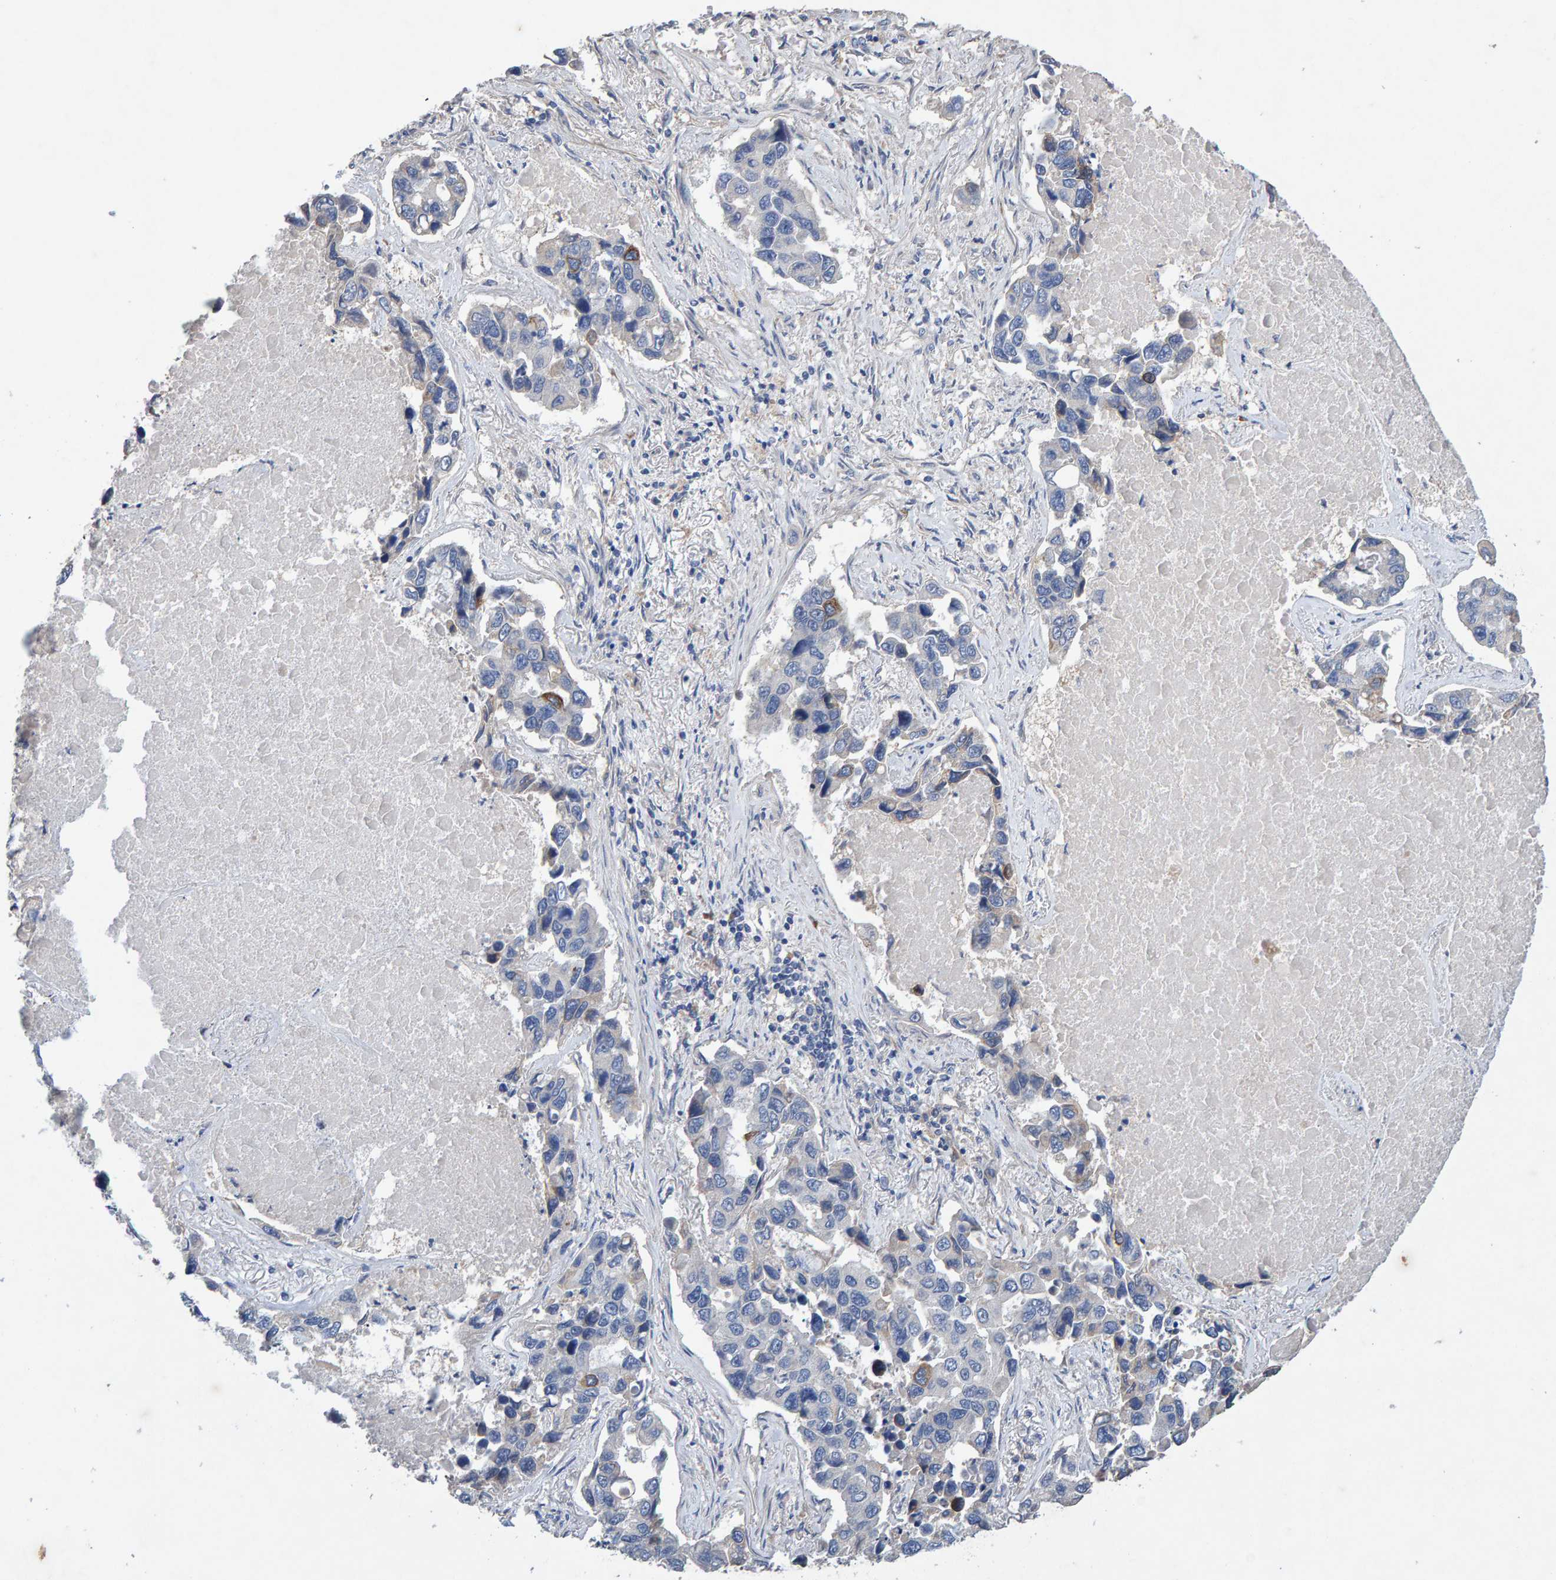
{"staining": {"intensity": "negative", "quantity": "none", "location": "none"}, "tissue": "lung cancer", "cell_type": "Tumor cells", "image_type": "cancer", "snomed": [{"axis": "morphology", "description": "Adenocarcinoma, NOS"}, {"axis": "topography", "description": "Lung"}], "caption": "Adenocarcinoma (lung) stained for a protein using IHC demonstrates no expression tumor cells.", "gene": "EFR3A", "patient": {"sex": "male", "age": 64}}